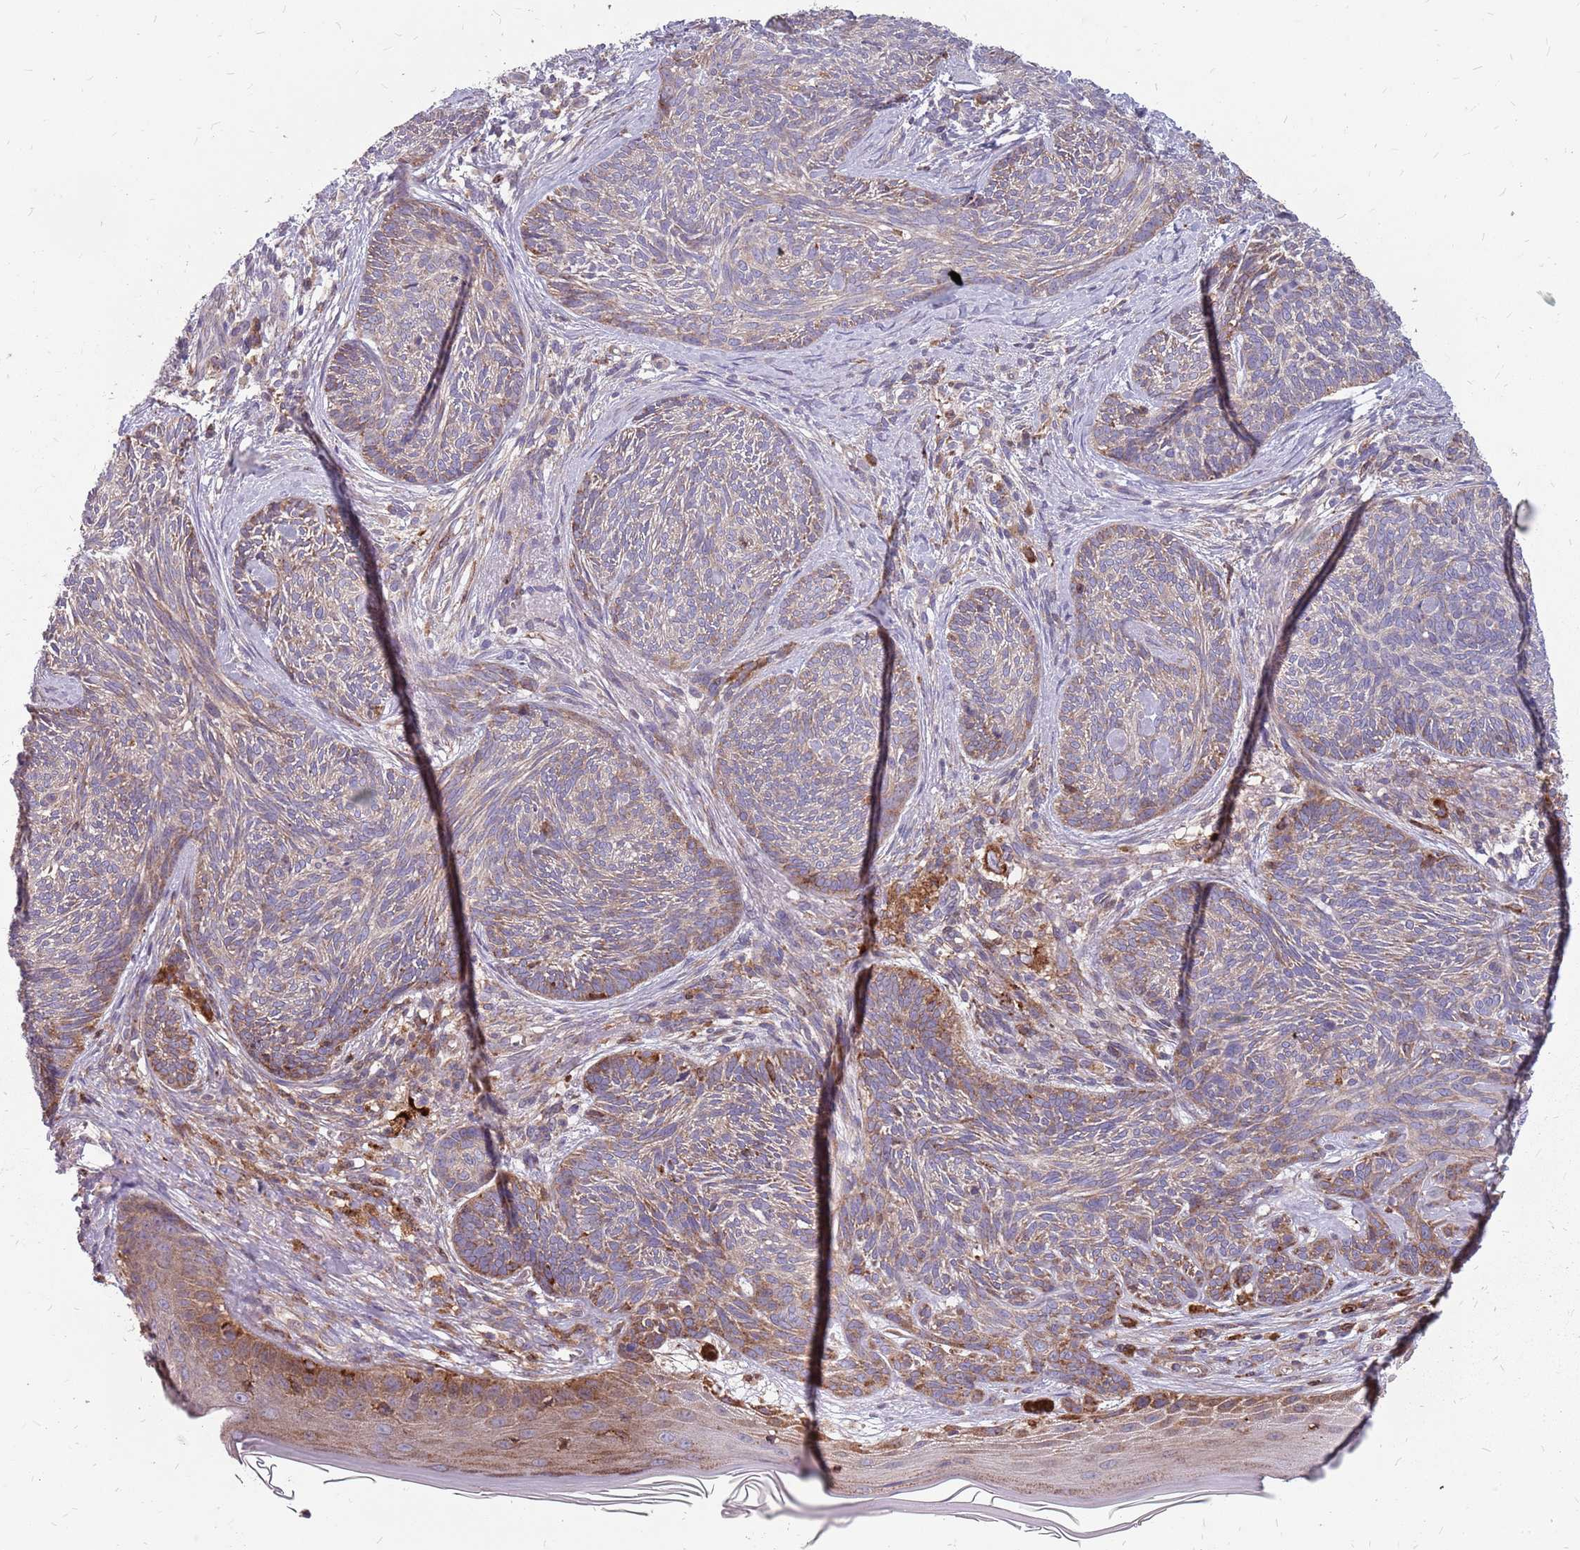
{"staining": {"intensity": "moderate", "quantity": "<25%", "location": "cytoplasmic/membranous"}, "tissue": "skin cancer", "cell_type": "Tumor cells", "image_type": "cancer", "snomed": [{"axis": "morphology", "description": "Basal cell carcinoma"}, {"axis": "topography", "description": "Skin"}], "caption": "Moderate cytoplasmic/membranous expression is appreciated in approximately <25% of tumor cells in skin cancer (basal cell carcinoma). Ihc stains the protein in brown and the nuclei are stained blue.", "gene": "NME4", "patient": {"sex": "male", "age": 73}}